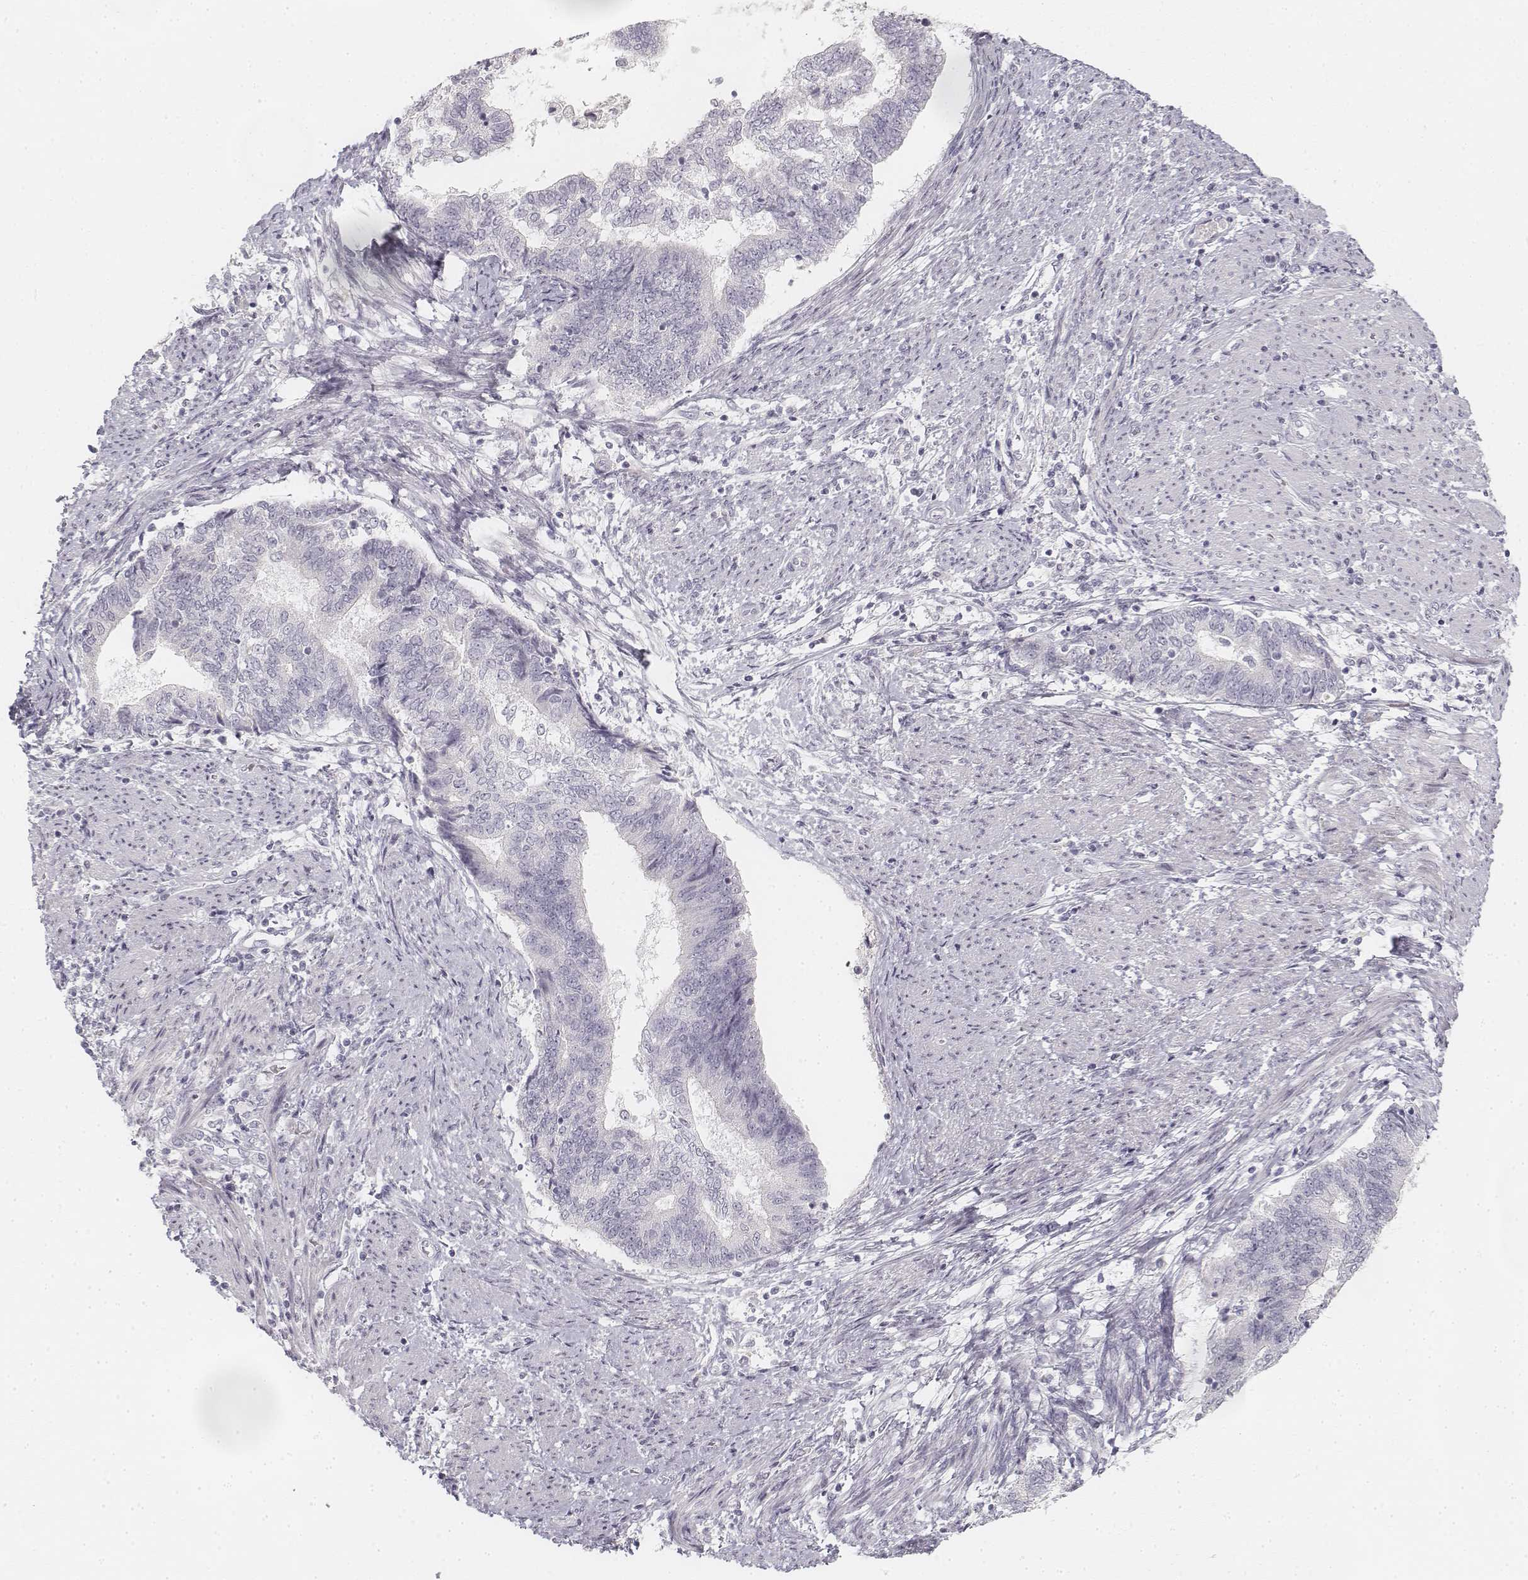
{"staining": {"intensity": "negative", "quantity": "none", "location": "none"}, "tissue": "endometrial cancer", "cell_type": "Tumor cells", "image_type": "cancer", "snomed": [{"axis": "morphology", "description": "Adenocarcinoma, NOS"}, {"axis": "topography", "description": "Endometrium"}], "caption": "Immunohistochemical staining of human endometrial cancer demonstrates no significant positivity in tumor cells. Brightfield microscopy of immunohistochemistry (IHC) stained with DAB (brown) and hematoxylin (blue), captured at high magnification.", "gene": "DSG4", "patient": {"sex": "female", "age": 65}}